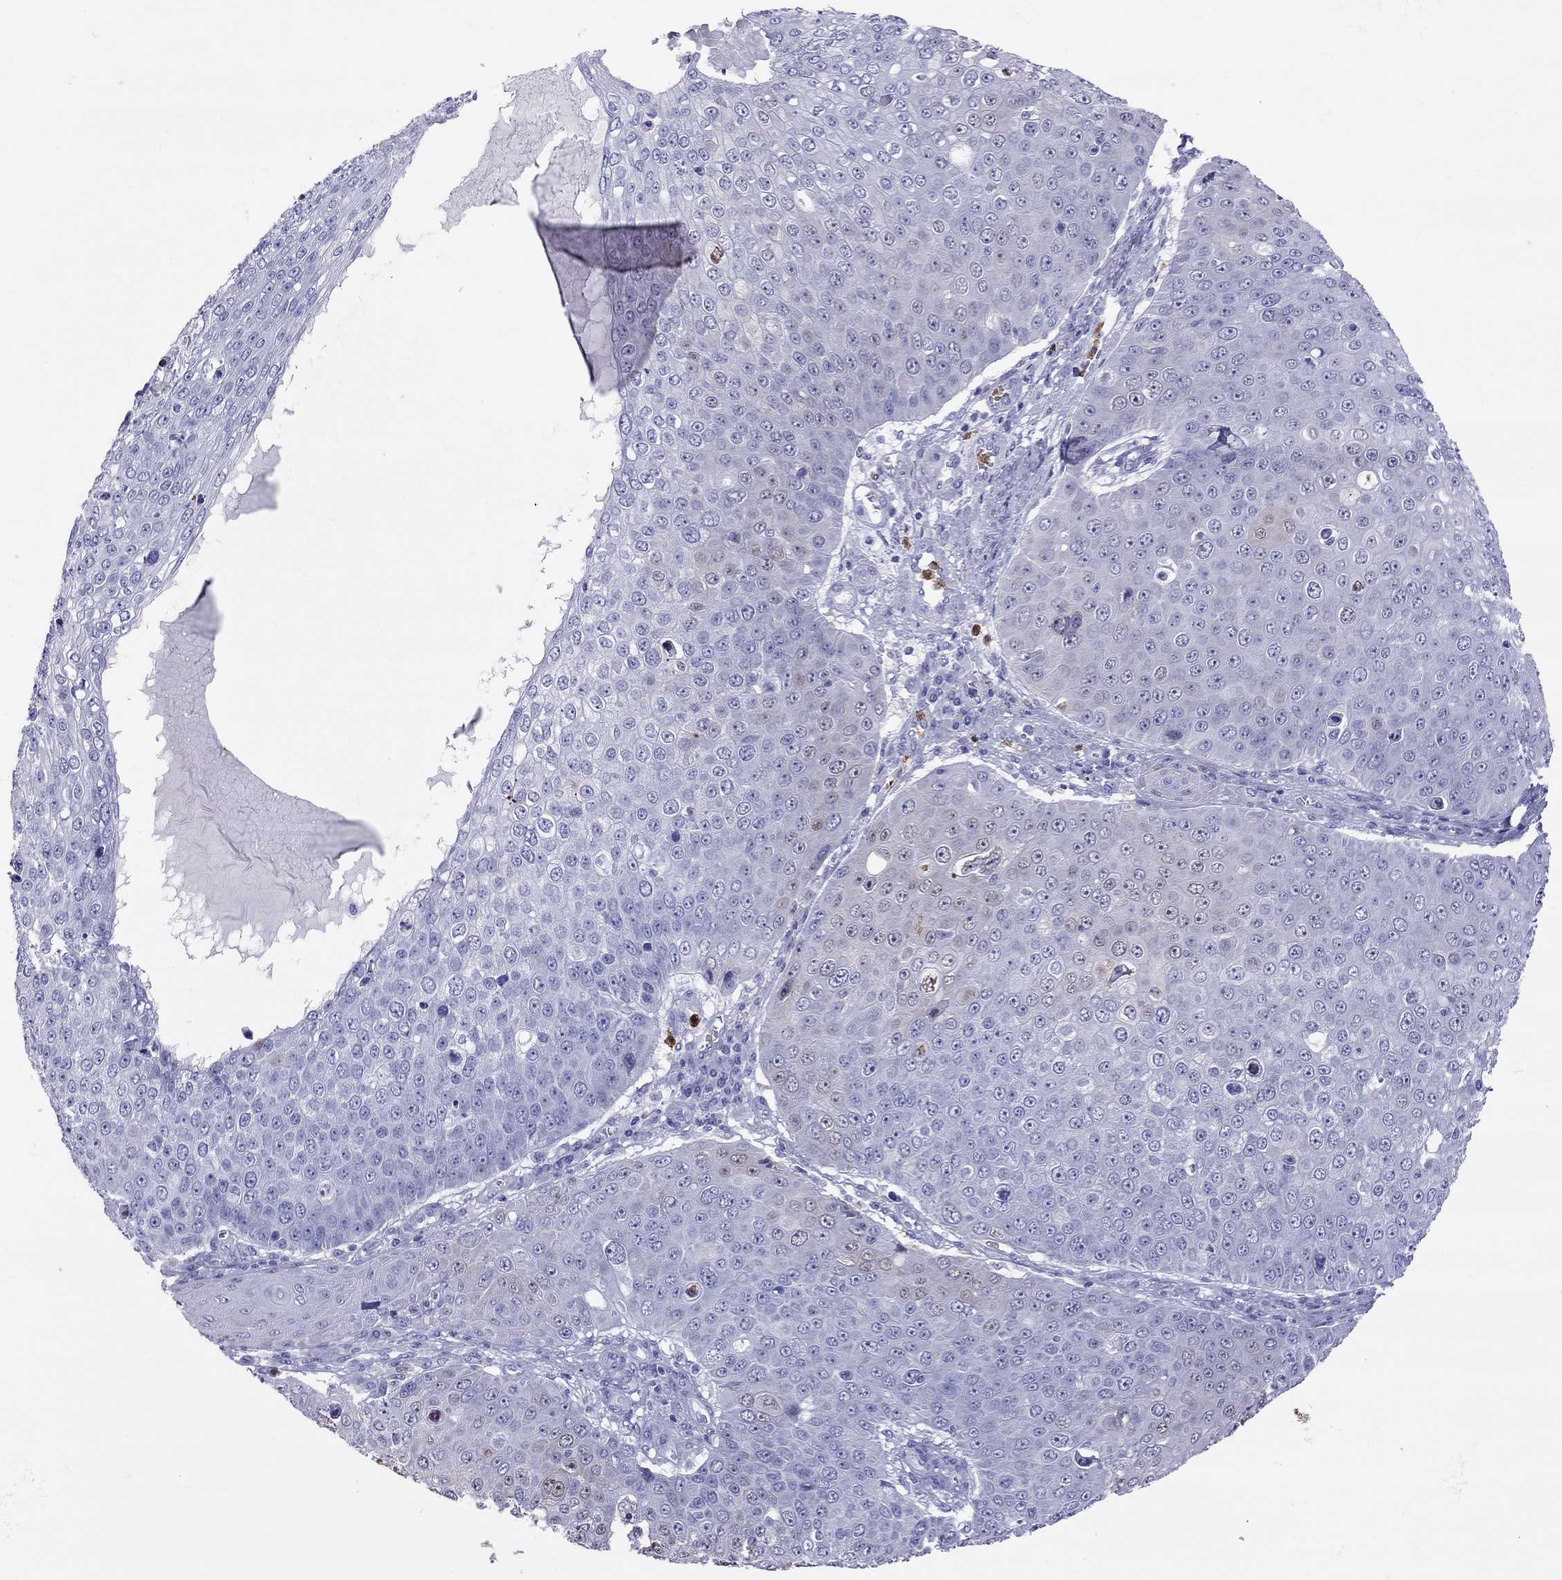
{"staining": {"intensity": "negative", "quantity": "none", "location": "none"}, "tissue": "skin cancer", "cell_type": "Tumor cells", "image_type": "cancer", "snomed": [{"axis": "morphology", "description": "Squamous cell carcinoma, NOS"}, {"axis": "topography", "description": "Skin"}], "caption": "The immunohistochemistry micrograph has no significant positivity in tumor cells of skin cancer tissue.", "gene": "SLAMF1", "patient": {"sex": "male", "age": 71}}